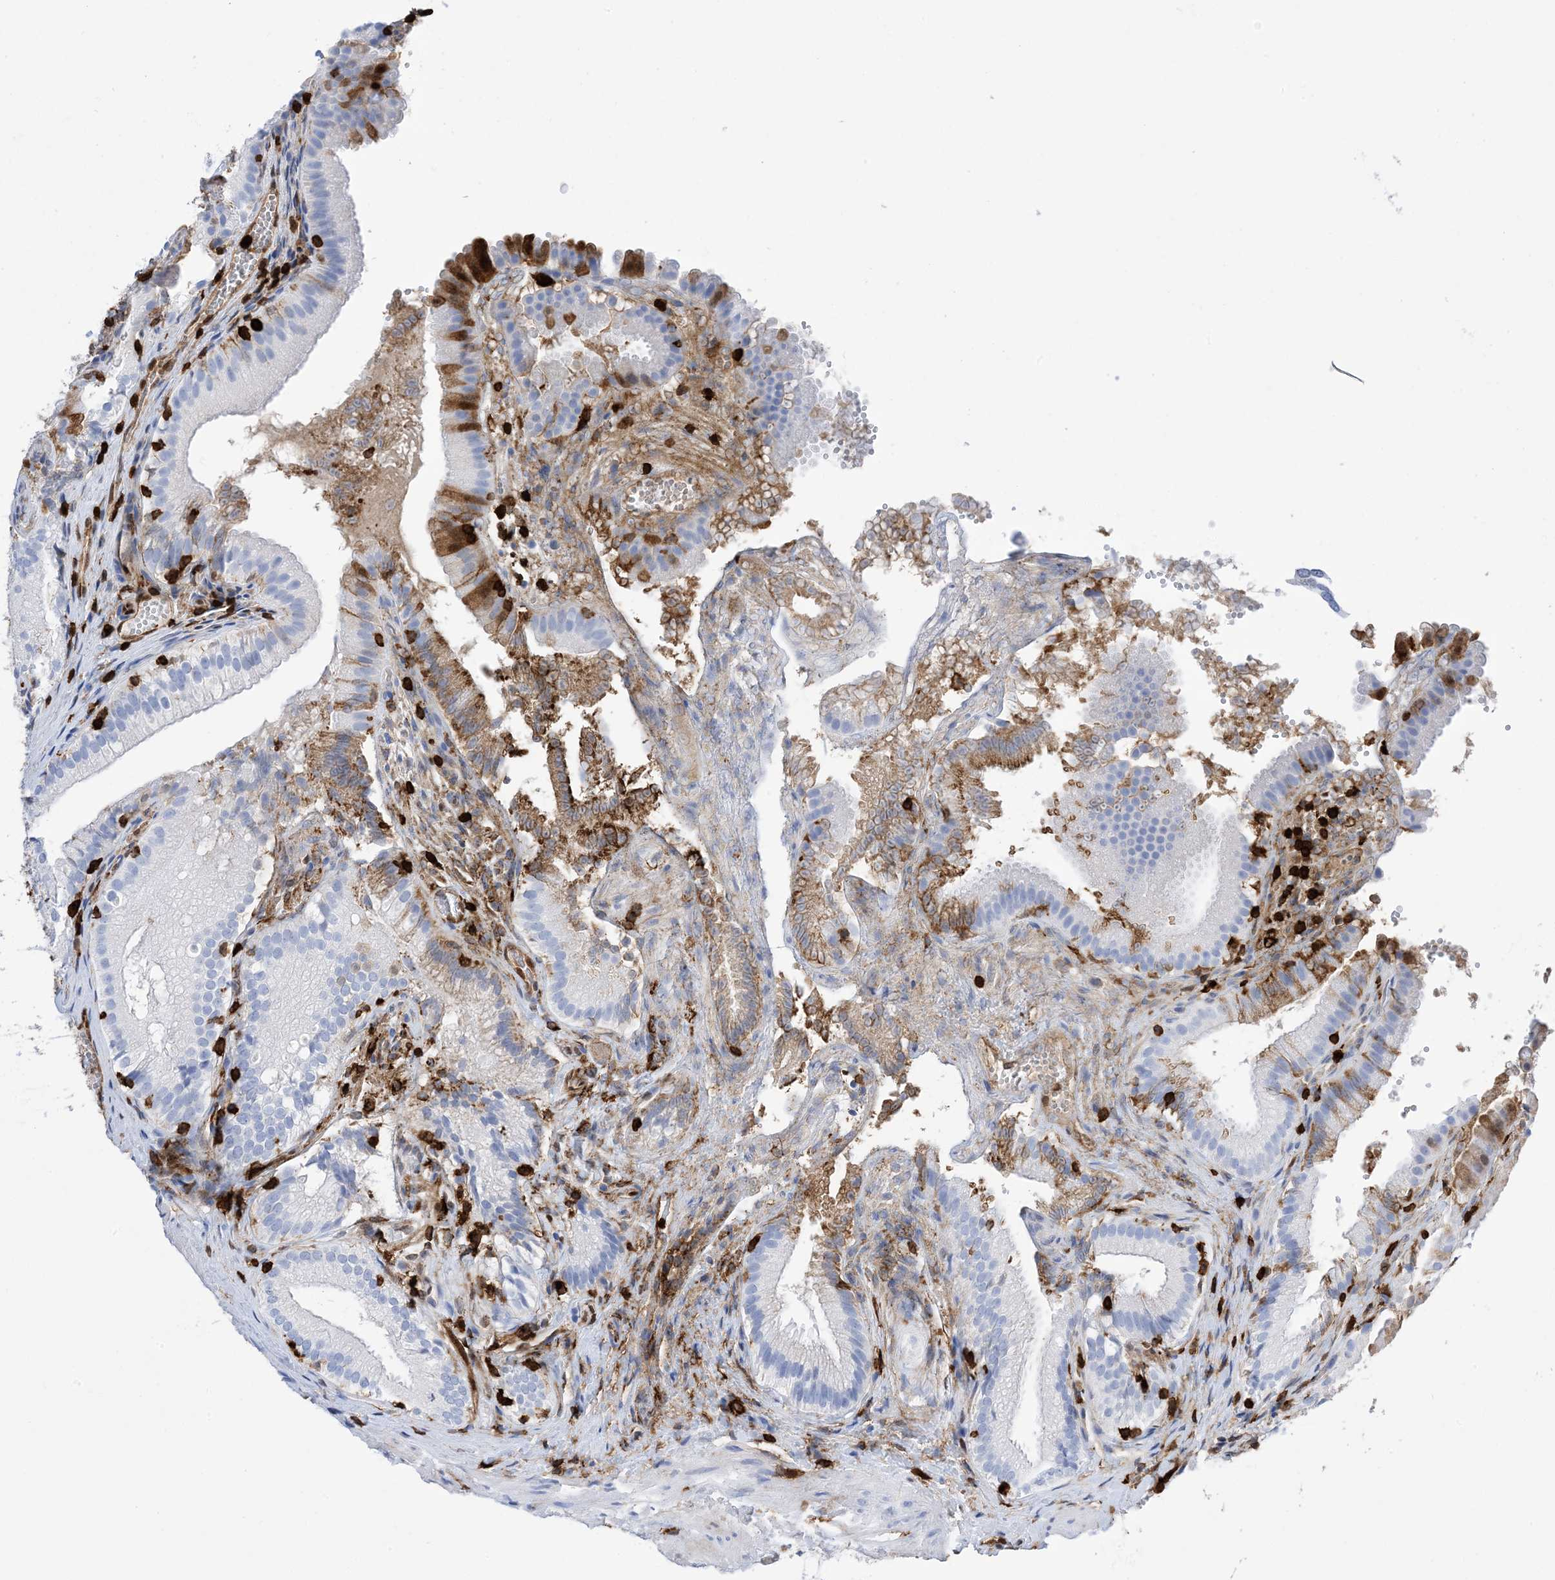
{"staining": {"intensity": "moderate", "quantity": "<25%", "location": "cytoplasmic/membranous"}, "tissue": "gallbladder", "cell_type": "Glandular cells", "image_type": "normal", "snomed": [{"axis": "morphology", "description": "Normal tissue, NOS"}, {"axis": "topography", "description": "Gallbladder"}], "caption": "Gallbladder stained with immunohistochemistry (IHC) displays moderate cytoplasmic/membranous staining in about <25% of glandular cells. (IHC, brightfield microscopy, high magnification).", "gene": "ANXA1", "patient": {"sex": "female", "age": 30}}